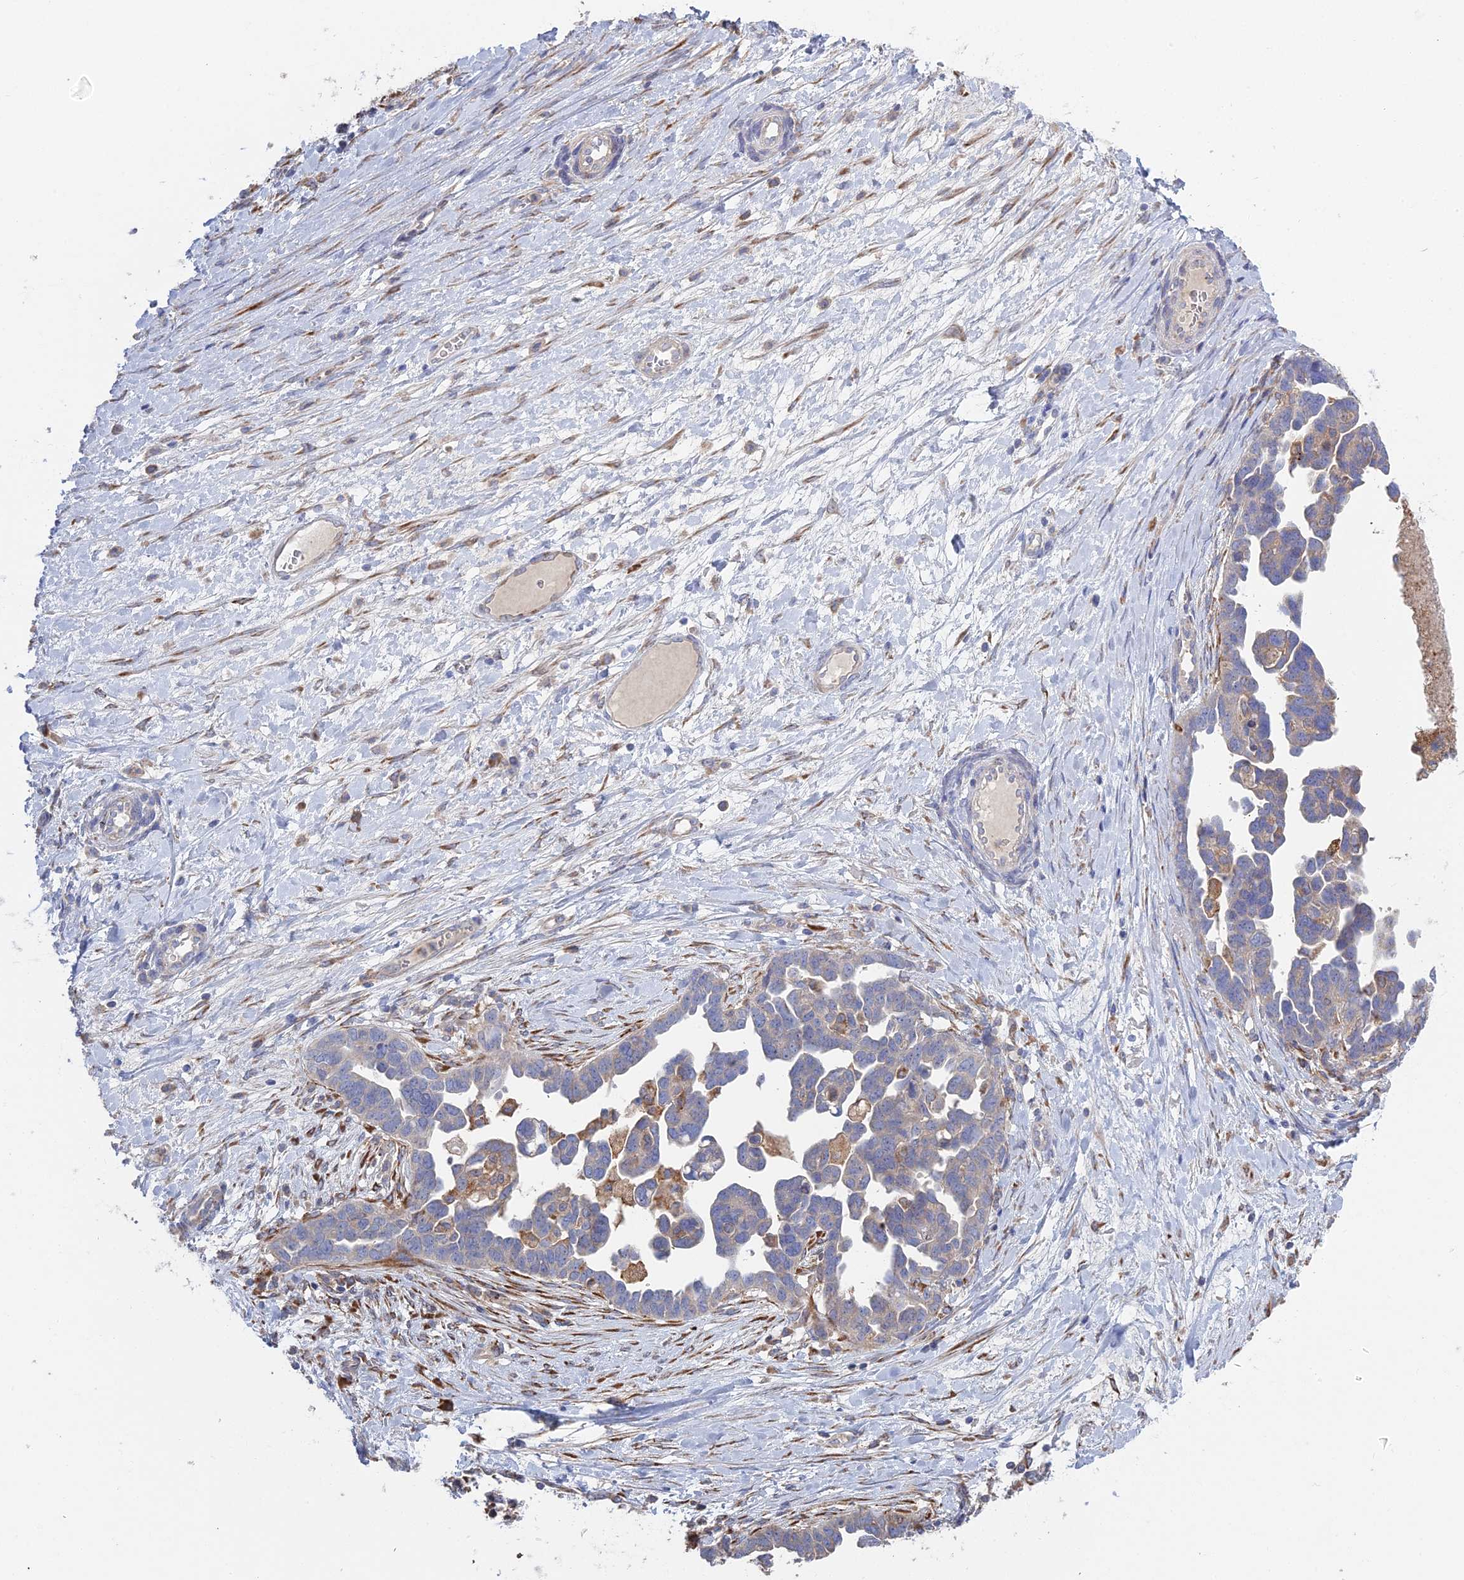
{"staining": {"intensity": "negative", "quantity": "none", "location": "none"}, "tissue": "ovarian cancer", "cell_type": "Tumor cells", "image_type": "cancer", "snomed": [{"axis": "morphology", "description": "Cystadenocarcinoma, serous, NOS"}, {"axis": "topography", "description": "Ovary"}], "caption": "High magnification brightfield microscopy of ovarian cancer (serous cystadenocarcinoma) stained with DAB (3,3'-diaminobenzidine) (brown) and counterstained with hematoxylin (blue): tumor cells show no significant staining.", "gene": "TRAPPC6A", "patient": {"sex": "female", "age": 54}}